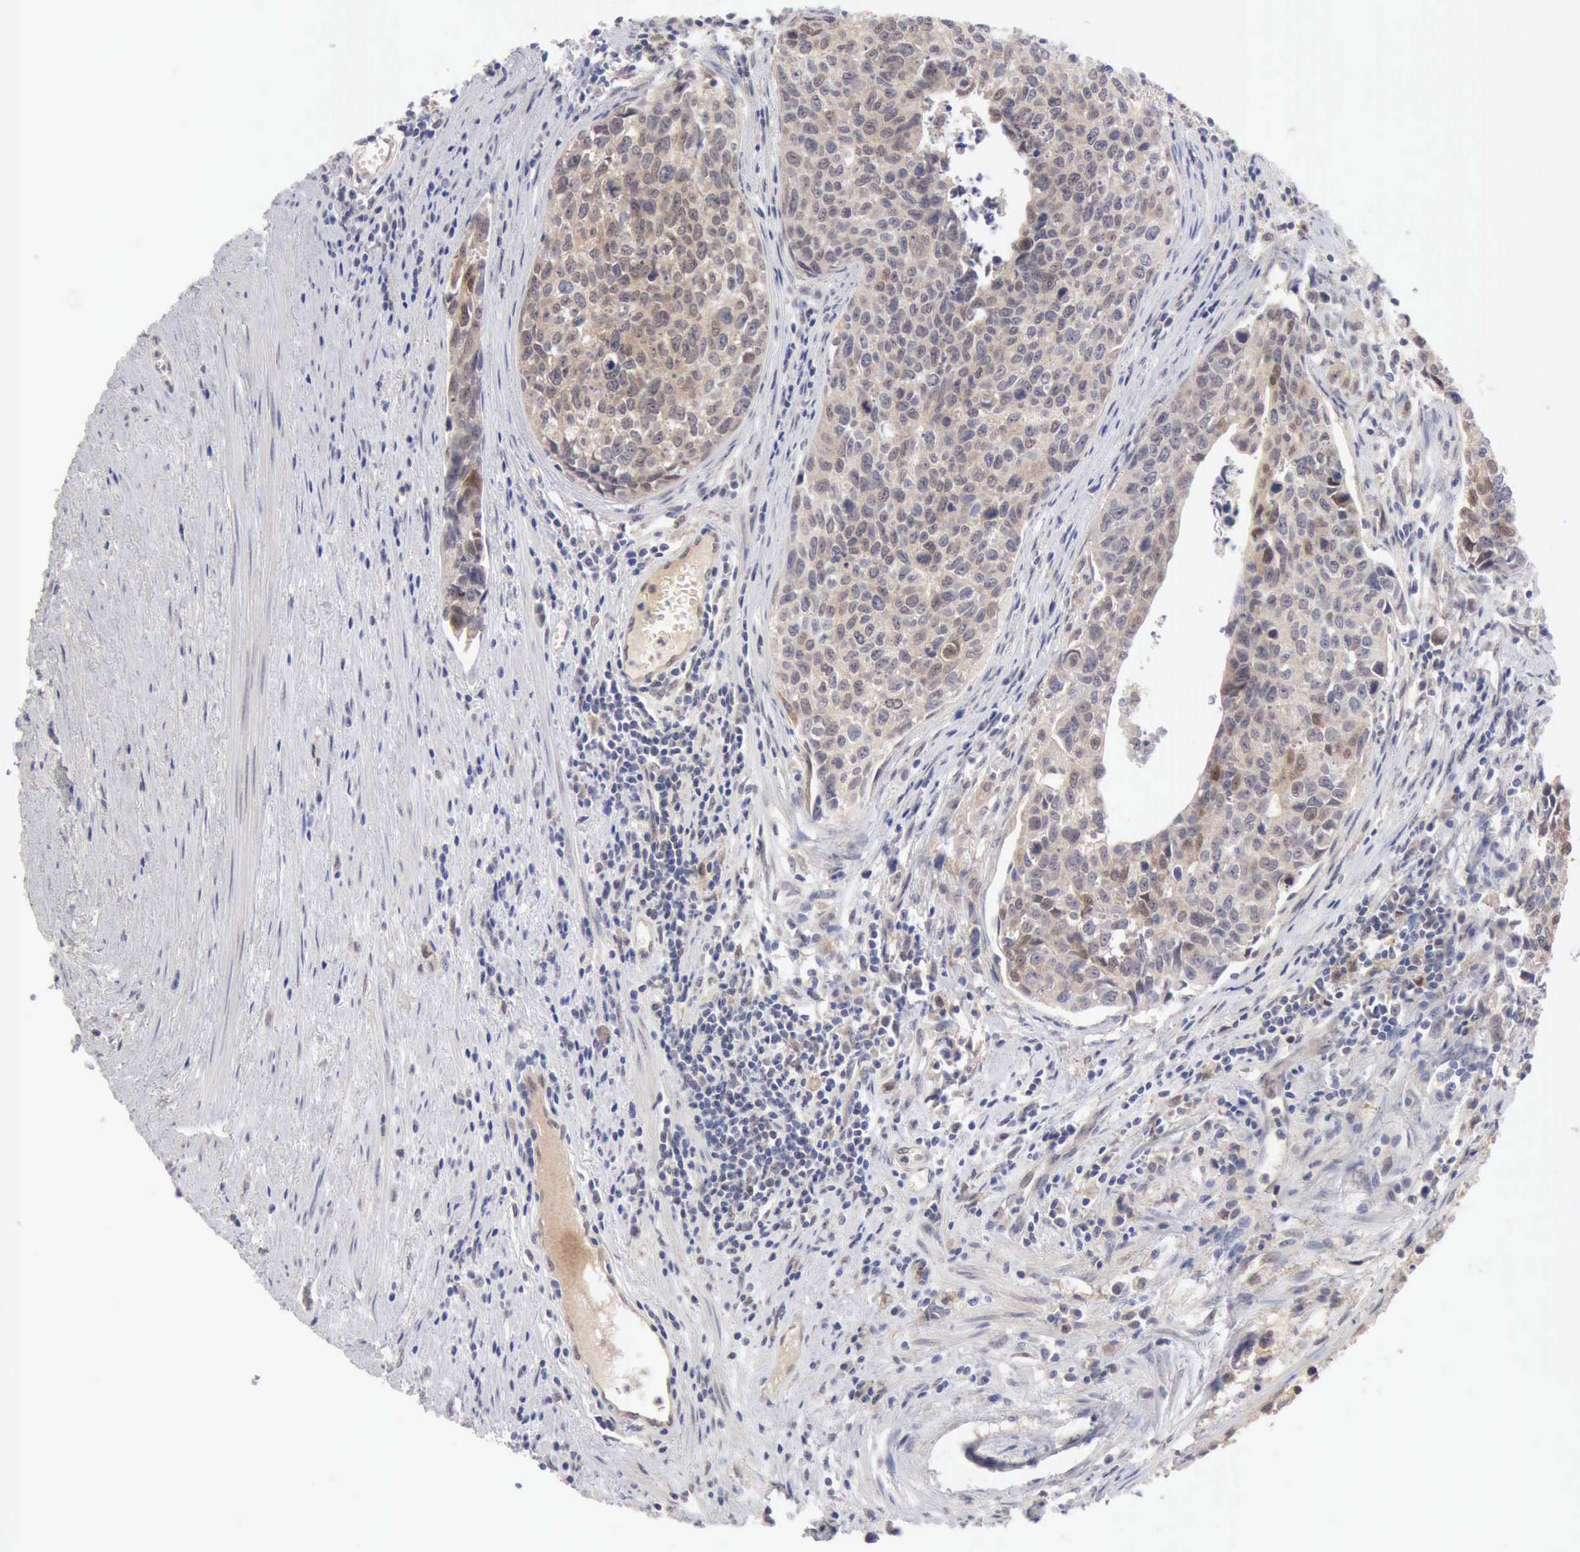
{"staining": {"intensity": "weak", "quantity": ">75%", "location": "cytoplasmic/membranous"}, "tissue": "urothelial cancer", "cell_type": "Tumor cells", "image_type": "cancer", "snomed": [{"axis": "morphology", "description": "Urothelial carcinoma, High grade"}, {"axis": "topography", "description": "Urinary bladder"}], "caption": "High-magnification brightfield microscopy of urothelial cancer stained with DAB (3,3'-diaminobenzidine) (brown) and counterstained with hematoxylin (blue). tumor cells exhibit weak cytoplasmic/membranous staining is present in about>75% of cells.", "gene": "PTGR2", "patient": {"sex": "male", "age": 81}}